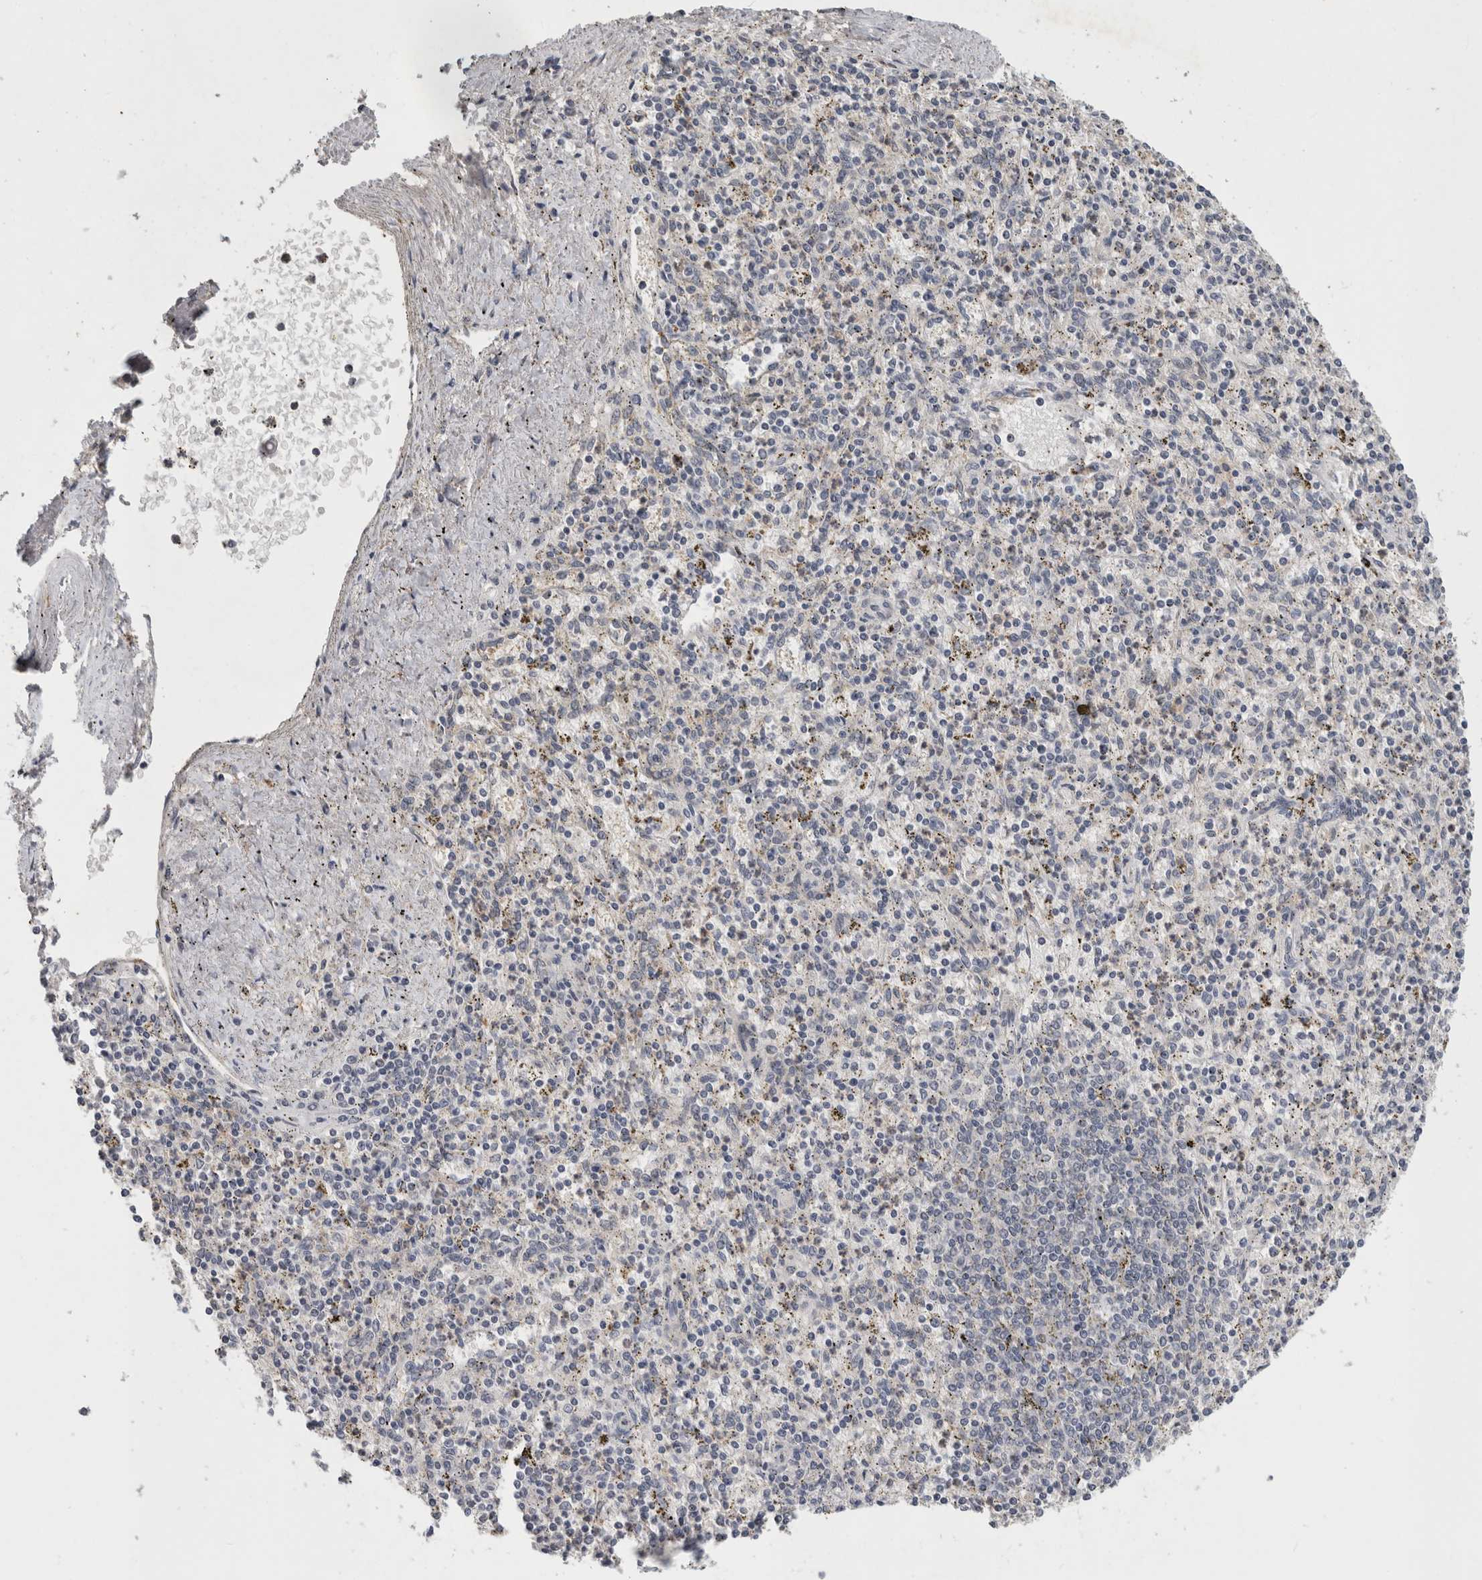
{"staining": {"intensity": "negative", "quantity": "none", "location": "none"}, "tissue": "spleen", "cell_type": "Cells in red pulp", "image_type": "normal", "snomed": [{"axis": "morphology", "description": "Normal tissue, NOS"}, {"axis": "topography", "description": "Spleen"}], "caption": "Protein analysis of benign spleen exhibits no significant positivity in cells in red pulp. (DAB (3,3'-diaminobenzidine) IHC visualized using brightfield microscopy, high magnification).", "gene": "RHPN1", "patient": {"sex": "male", "age": 72}}